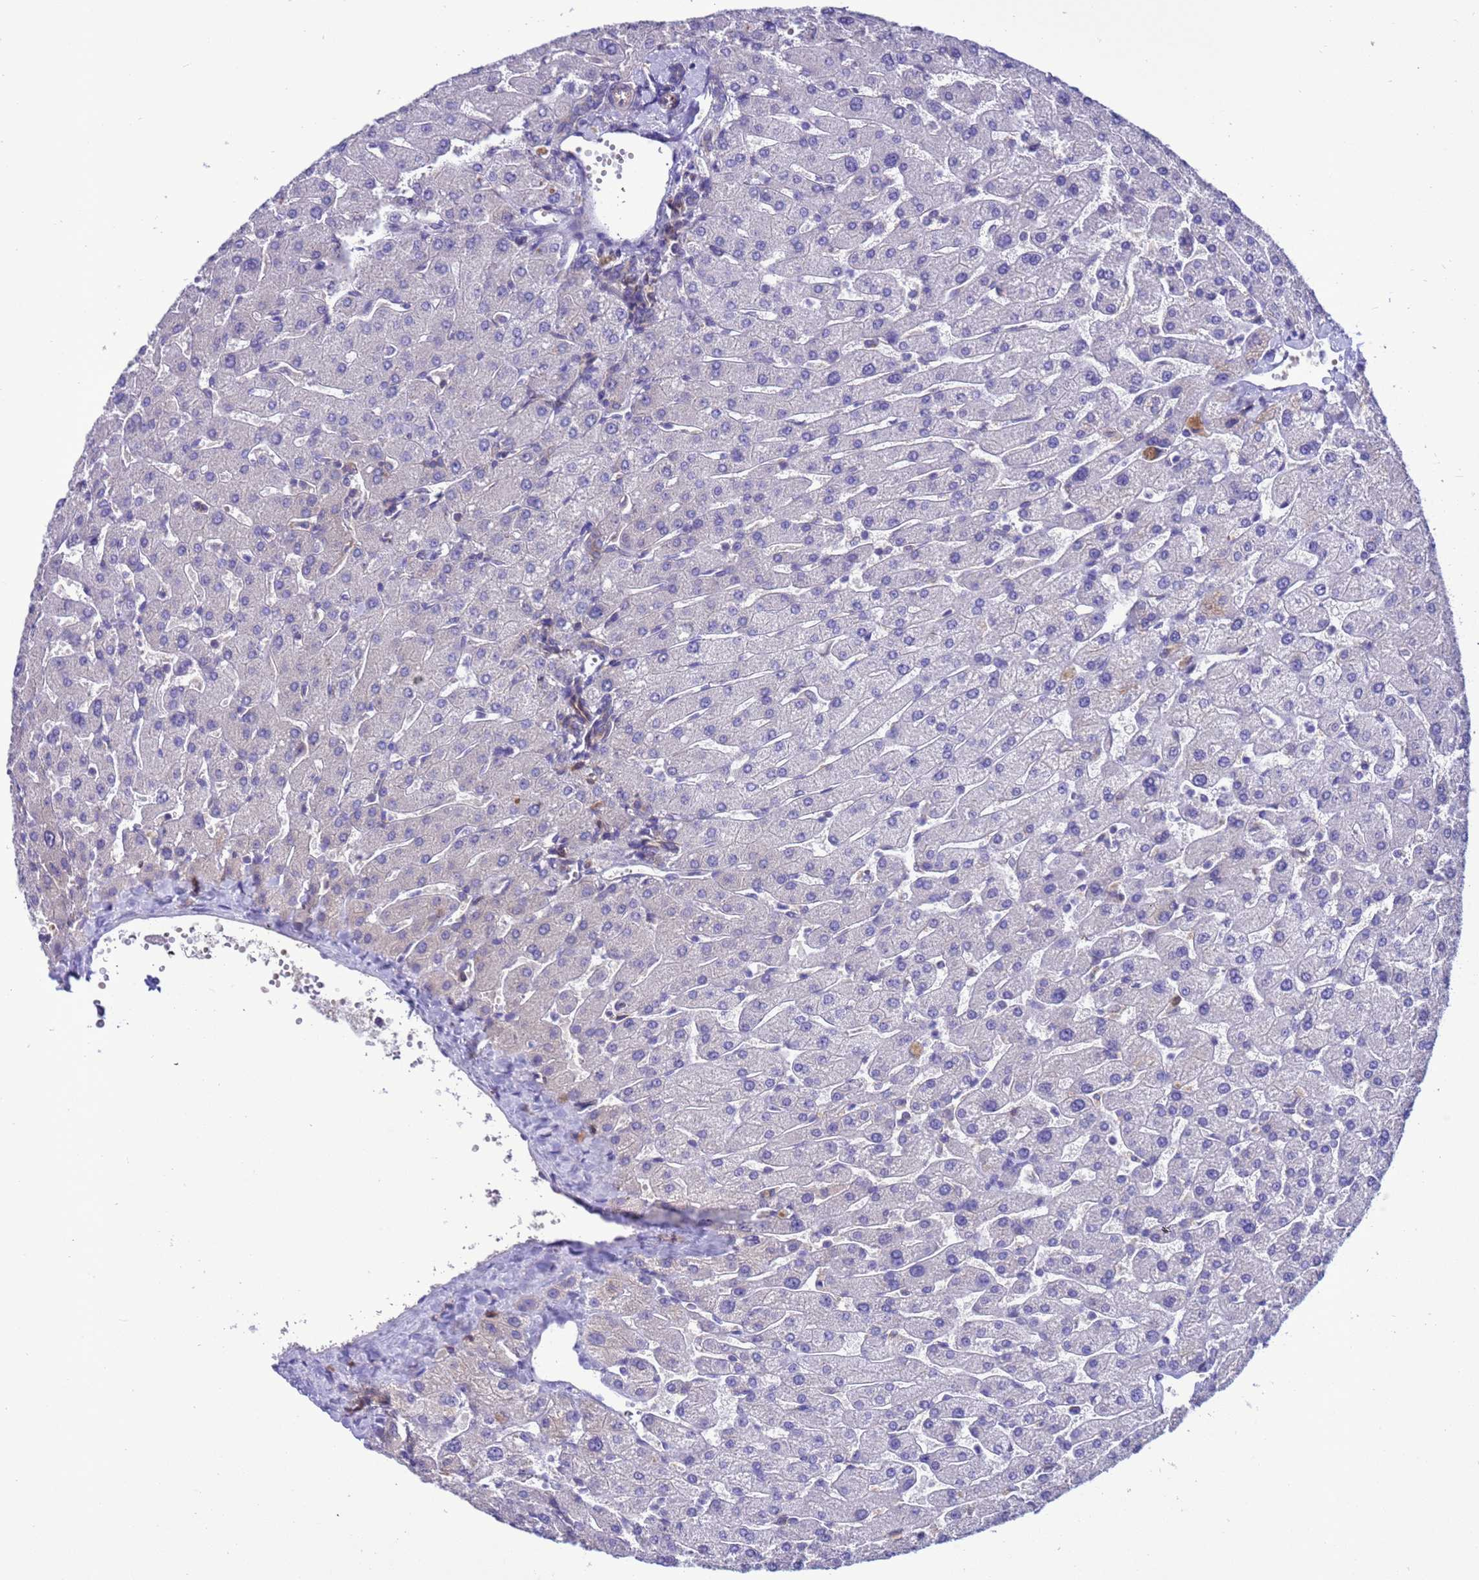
{"staining": {"intensity": "negative", "quantity": "none", "location": "none"}, "tissue": "liver", "cell_type": "Cholangiocytes", "image_type": "normal", "snomed": [{"axis": "morphology", "description": "Normal tissue, NOS"}, {"axis": "topography", "description": "Liver"}], "caption": "This is a image of immunohistochemistry (IHC) staining of normal liver, which shows no expression in cholangiocytes.", "gene": "RABEP2", "patient": {"sex": "male", "age": 55}}